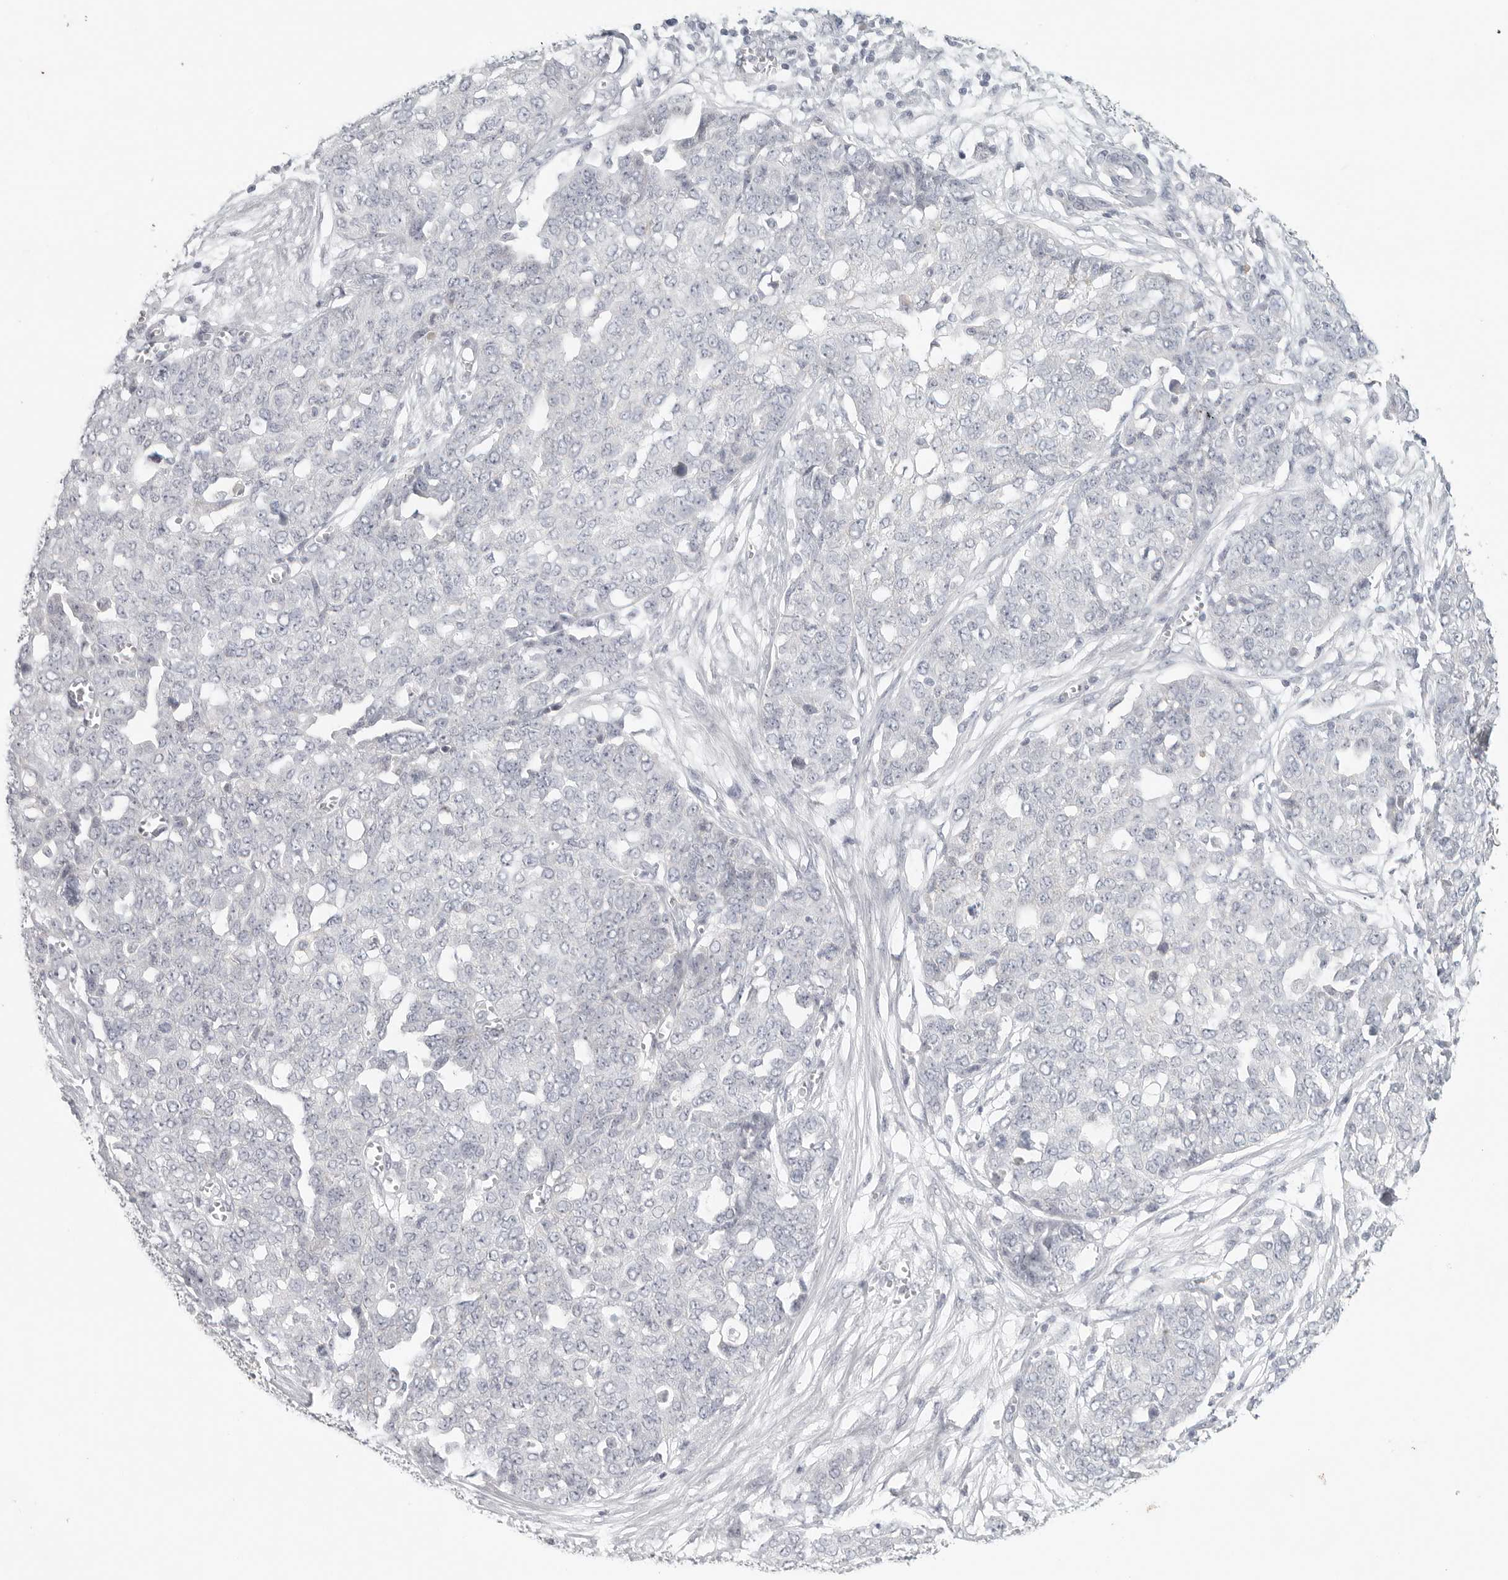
{"staining": {"intensity": "negative", "quantity": "none", "location": "none"}, "tissue": "ovarian cancer", "cell_type": "Tumor cells", "image_type": "cancer", "snomed": [{"axis": "morphology", "description": "Cystadenocarcinoma, serous, NOS"}, {"axis": "topography", "description": "Soft tissue"}, {"axis": "topography", "description": "Ovary"}], "caption": "DAB immunohistochemical staining of serous cystadenocarcinoma (ovarian) reveals no significant positivity in tumor cells.", "gene": "SLC25A36", "patient": {"sex": "female", "age": 57}}